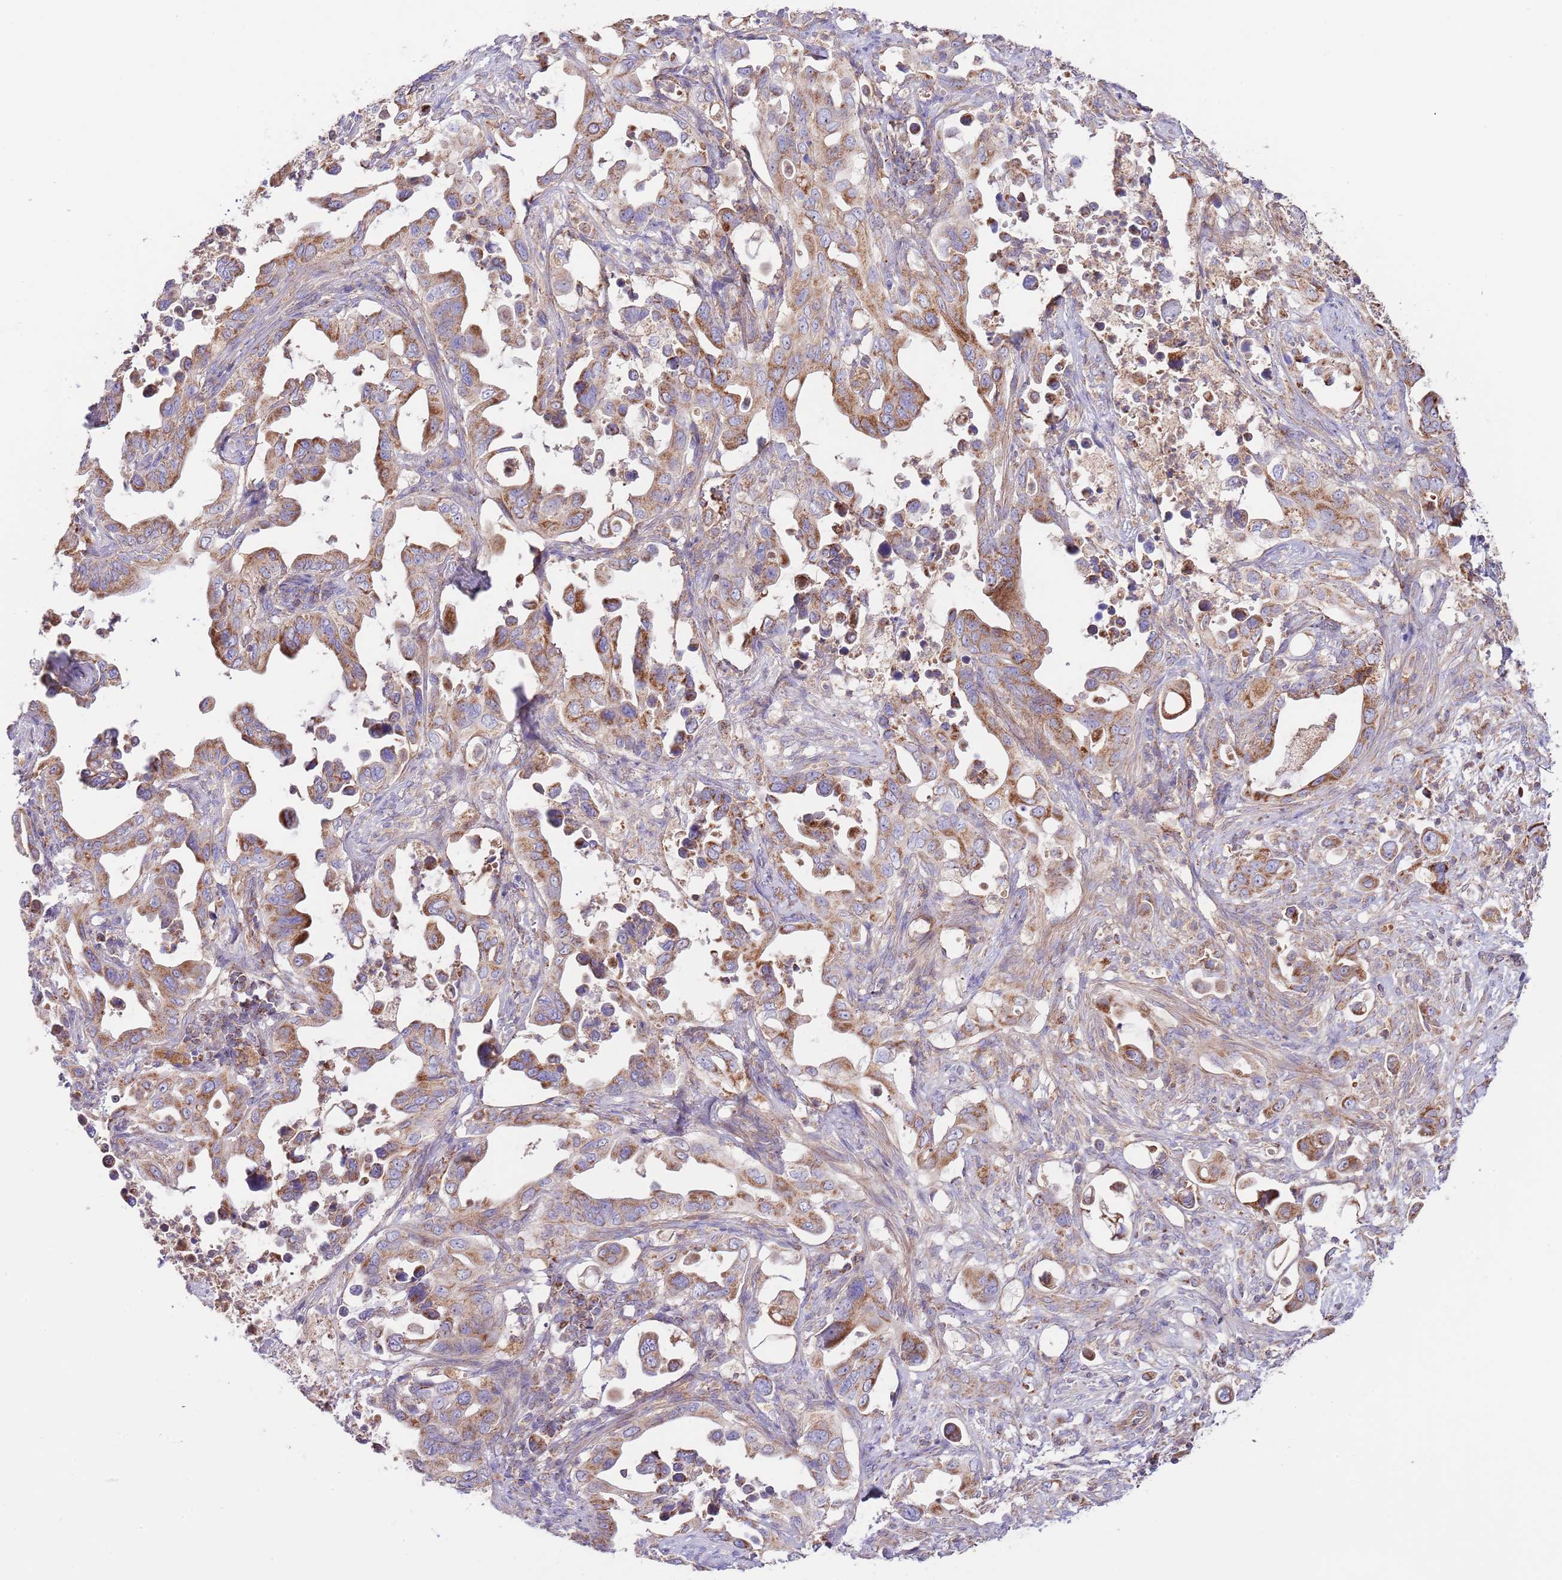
{"staining": {"intensity": "strong", "quantity": ">75%", "location": "cytoplasmic/membranous"}, "tissue": "pancreatic cancer", "cell_type": "Tumor cells", "image_type": "cancer", "snomed": [{"axis": "morphology", "description": "Adenocarcinoma, NOS"}, {"axis": "topography", "description": "Pancreas"}], "caption": "There is high levels of strong cytoplasmic/membranous staining in tumor cells of pancreatic cancer (adenocarcinoma), as demonstrated by immunohistochemical staining (brown color).", "gene": "DNAJA3", "patient": {"sex": "male", "age": 61}}